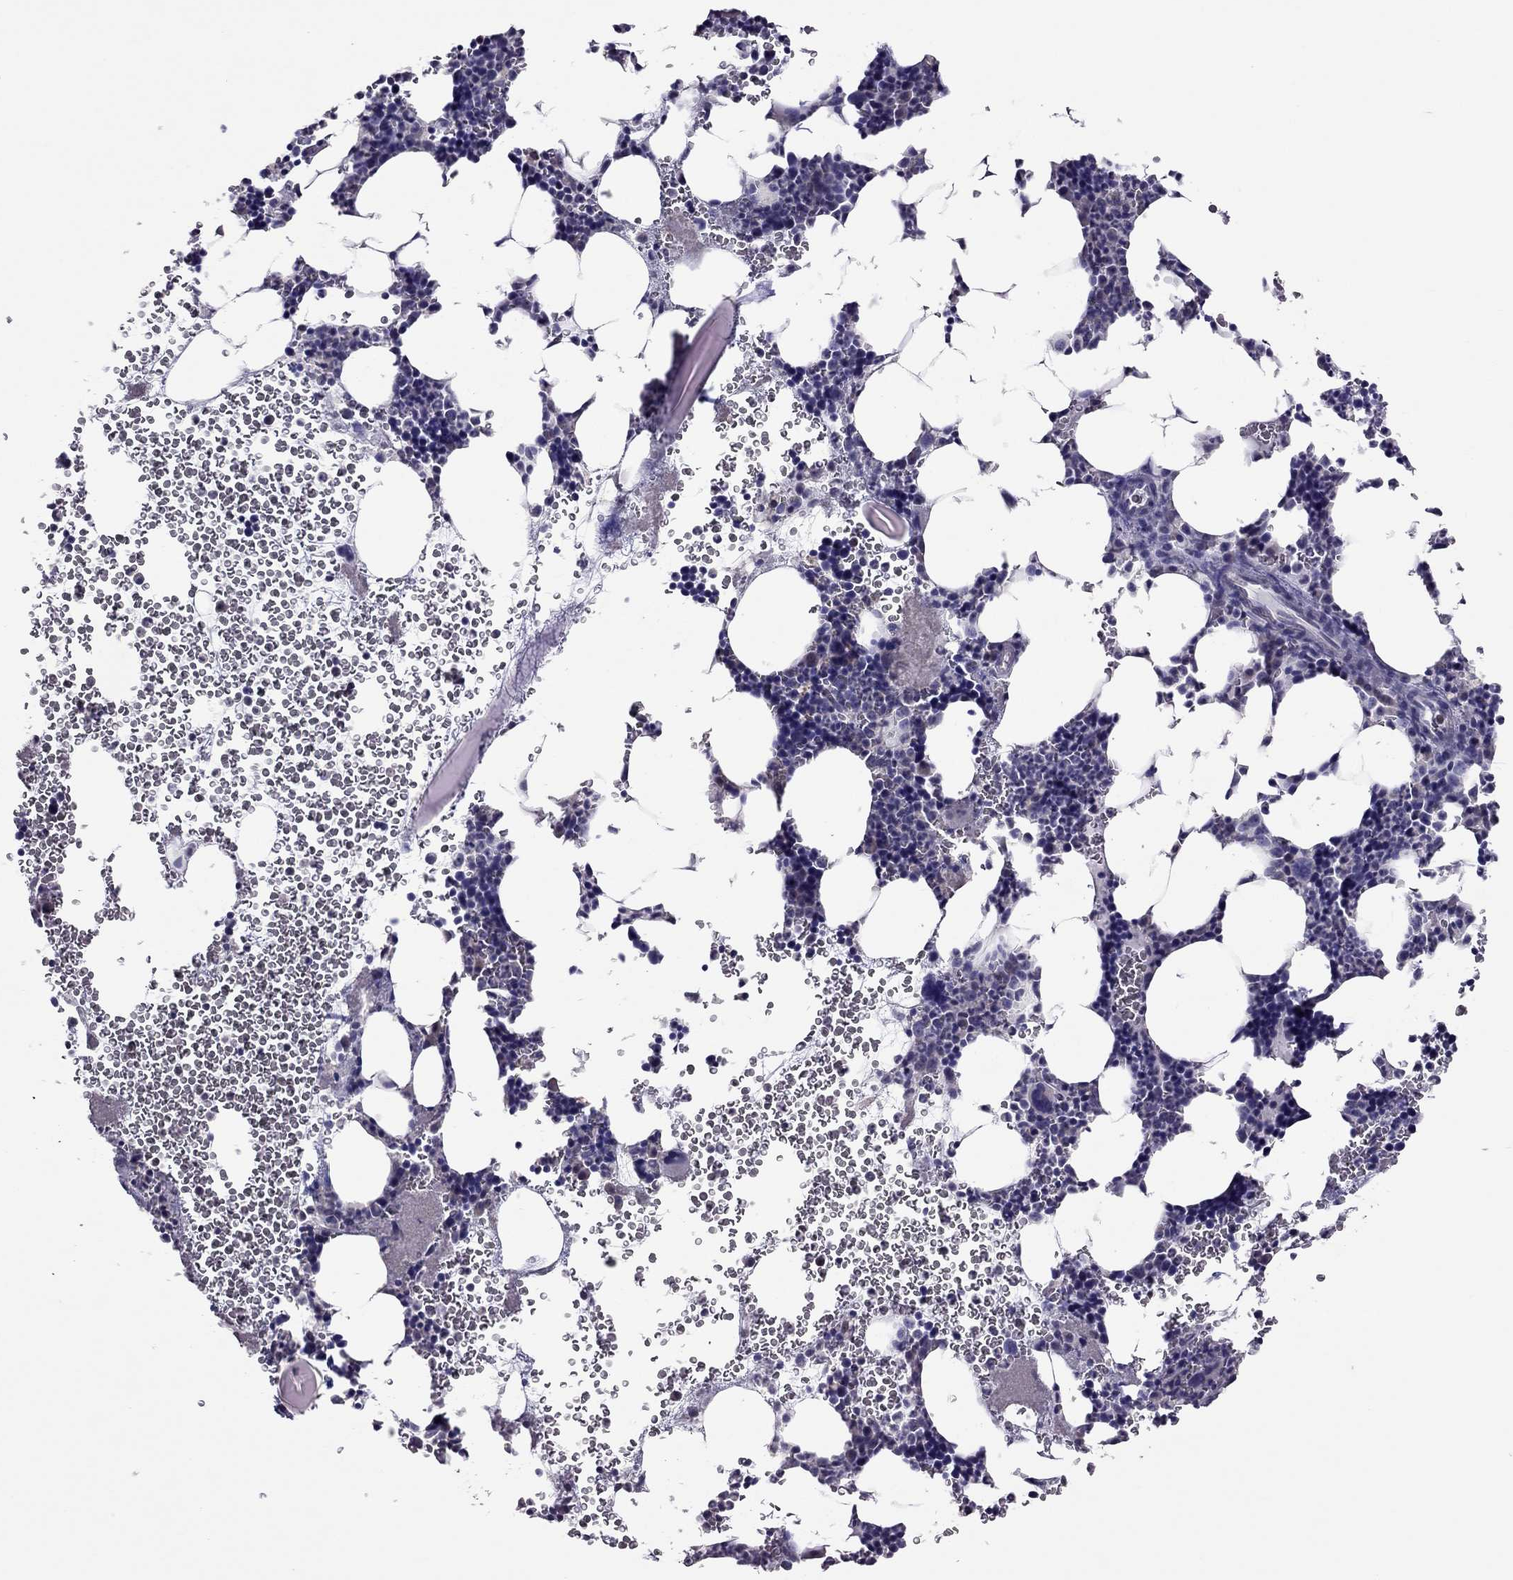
{"staining": {"intensity": "negative", "quantity": "none", "location": "none"}, "tissue": "bone marrow", "cell_type": "Hematopoietic cells", "image_type": "normal", "snomed": [{"axis": "morphology", "description": "Normal tissue, NOS"}, {"axis": "topography", "description": "Bone marrow"}], "caption": "Photomicrograph shows no protein positivity in hematopoietic cells of unremarkable bone marrow.", "gene": "LRRC46", "patient": {"sex": "male", "age": 44}}